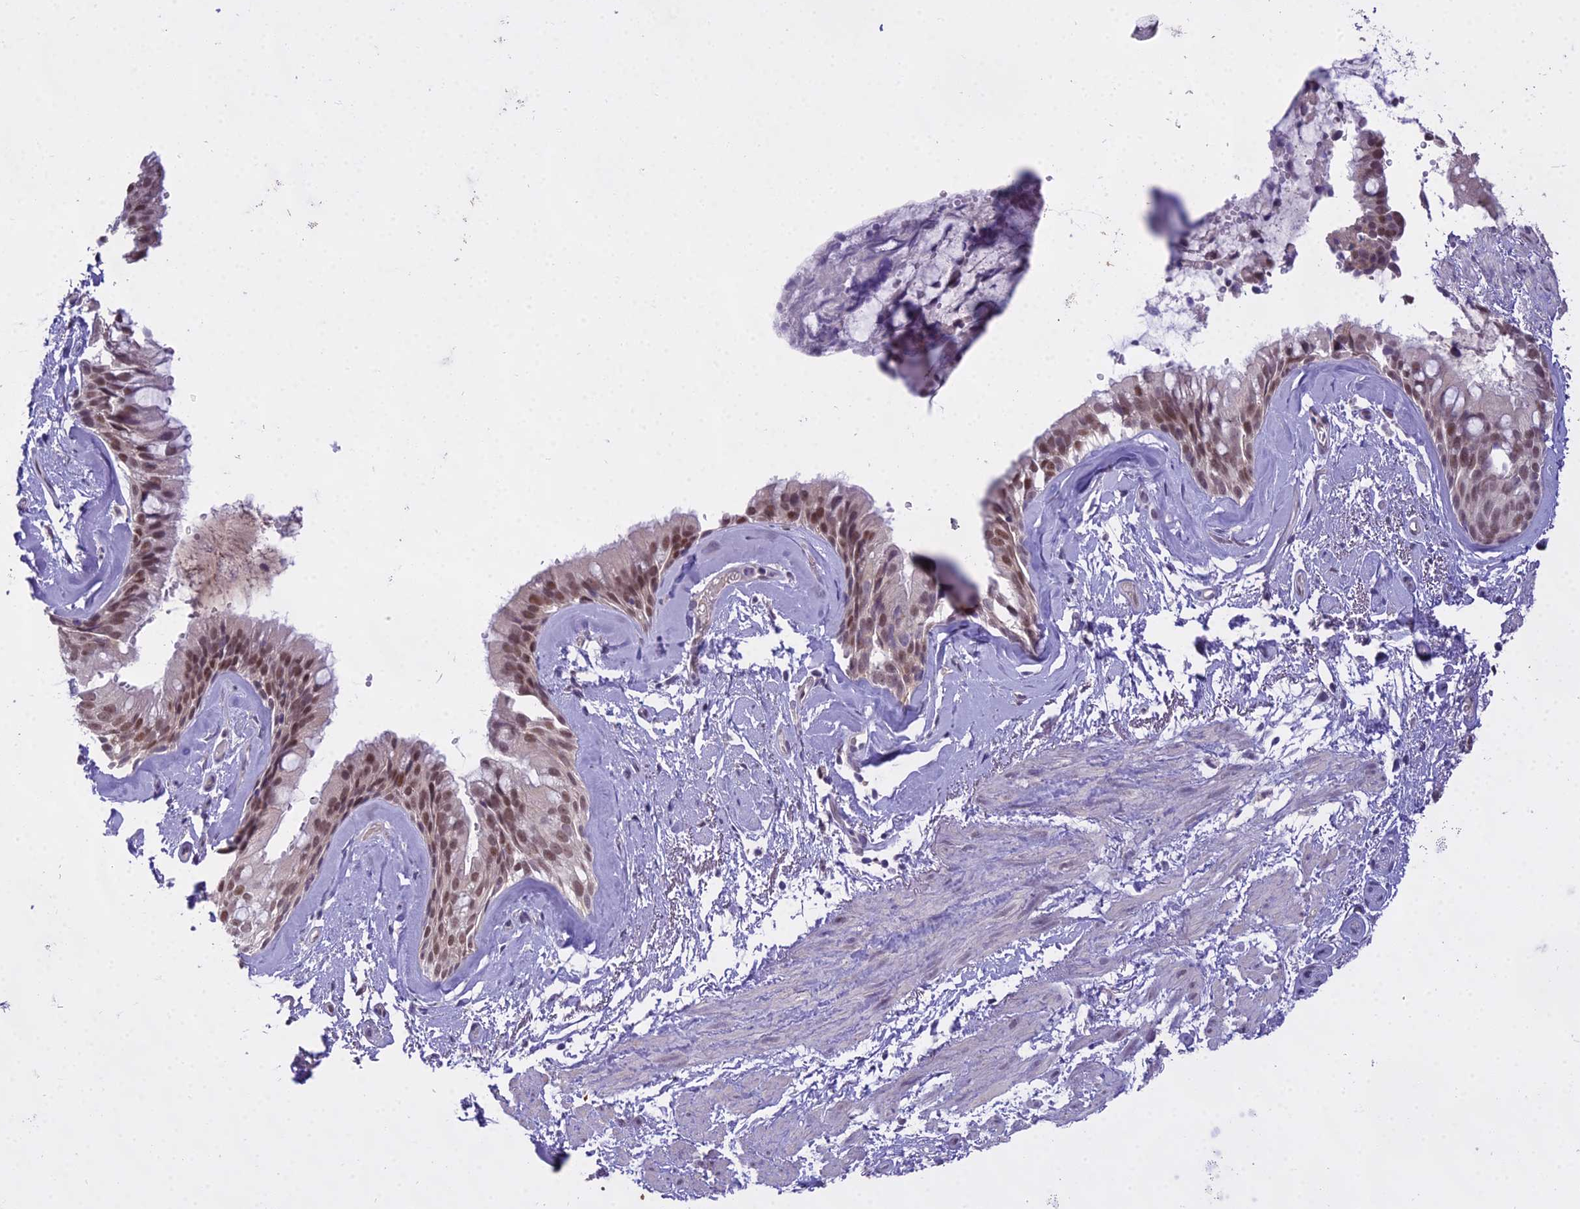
{"staining": {"intensity": "moderate", "quantity": ">75%", "location": "nuclear"}, "tissue": "bronchus", "cell_type": "Respiratory epithelial cells", "image_type": "normal", "snomed": [{"axis": "morphology", "description": "Normal tissue, NOS"}, {"axis": "topography", "description": "Cartilage tissue"}, {"axis": "topography", "description": "Bronchus"}], "caption": "Immunohistochemistry of benign human bronchus reveals medium levels of moderate nuclear positivity in approximately >75% of respiratory epithelial cells.", "gene": "MAT2A", "patient": {"sex": "female", "age": 66}}